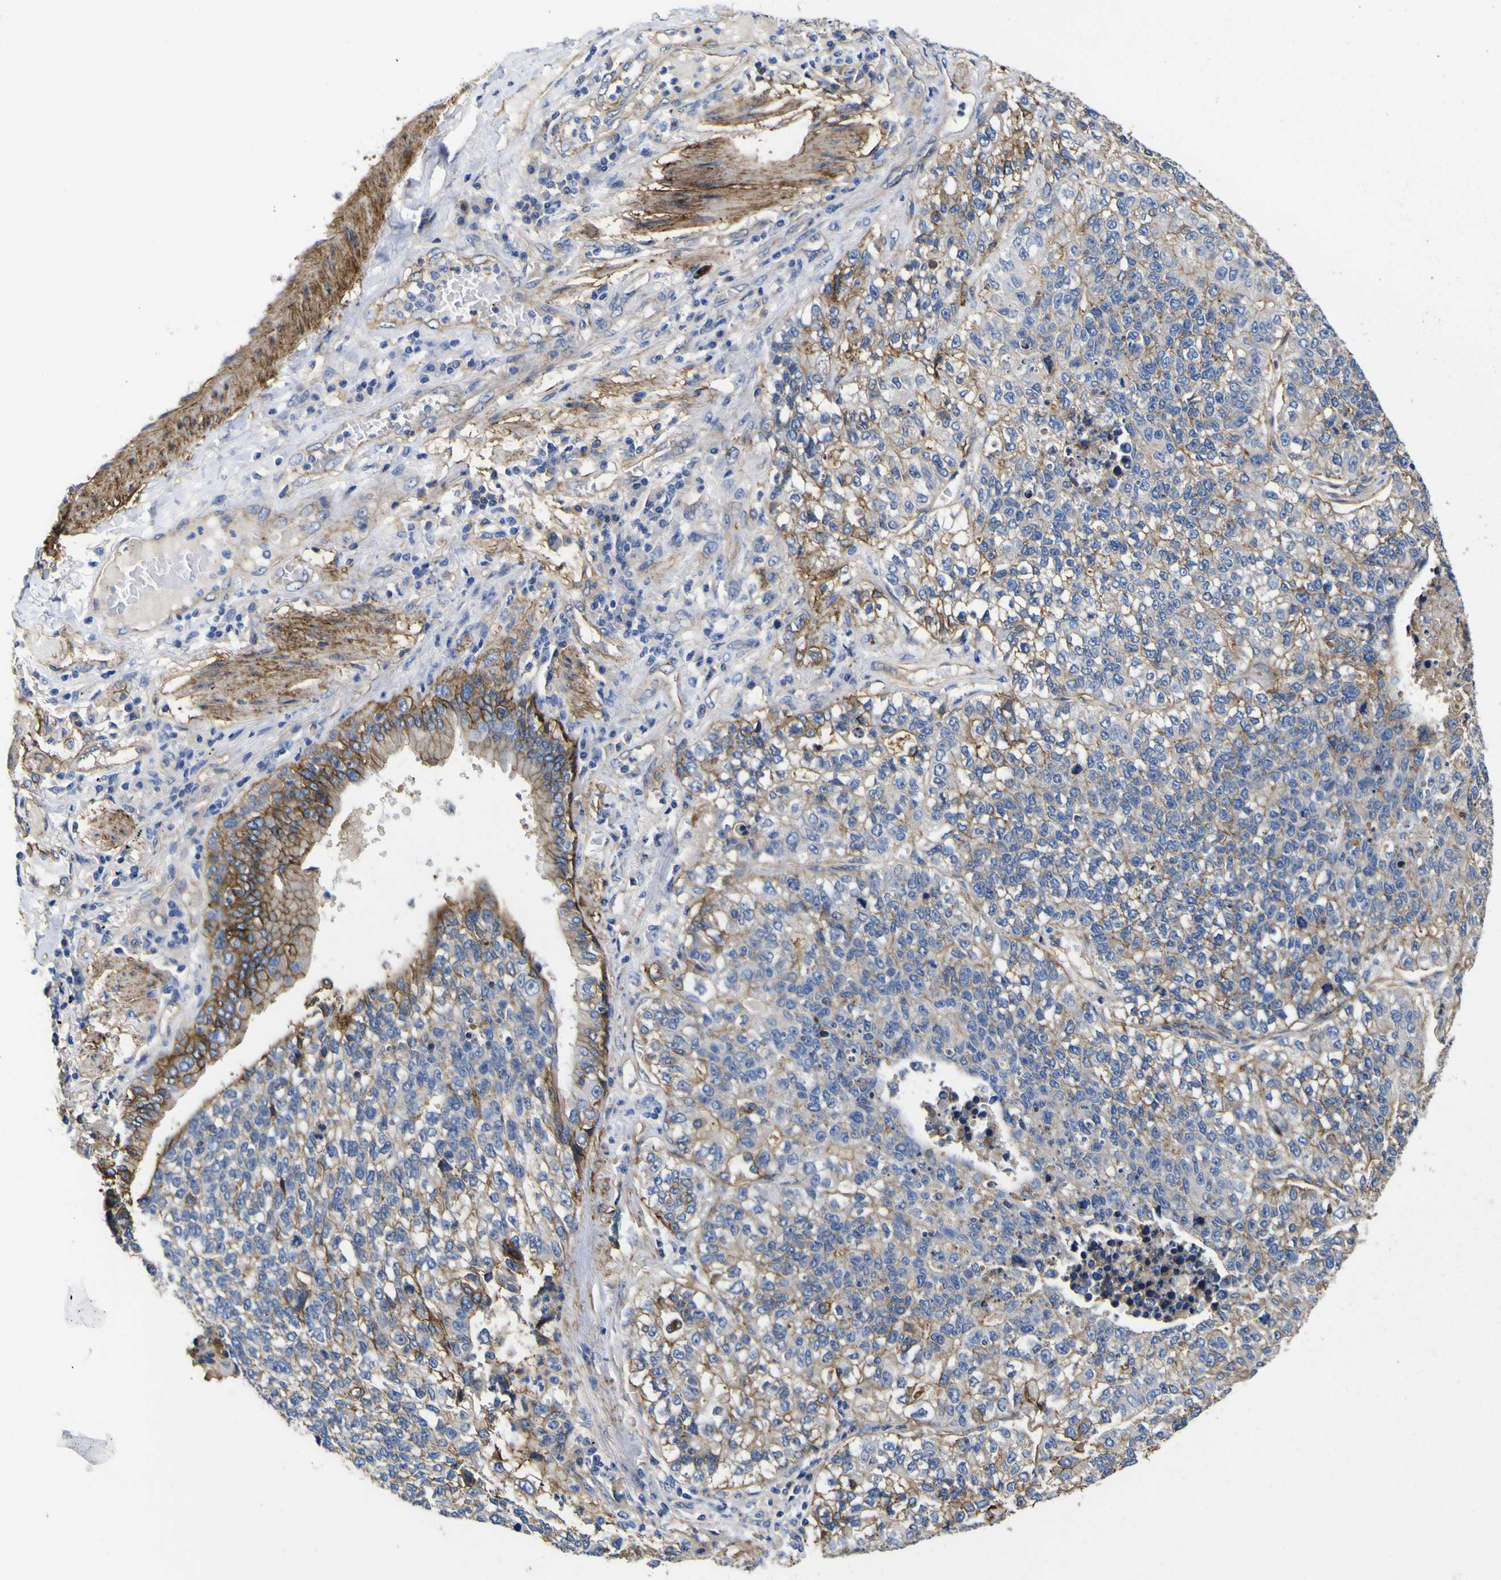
{"staining": {"intensity": "moderate", "quantity": "25%-75%", "location": "cytoplasmic/membranous"}, "tissue": "lung cancer", "cell_type": "Tumor cells", "image_type": "cancer", "snomed": [{"axis": "morphology", "description": "Adenocarcinoma, NOS"}, {"axis": "topography", "description": "Lung"}], "caption": "Brown immunohistochemical staining in lung cancer displays moderate cytoplasmic/membranous staining in about 25%-75% of tumor cells.", "gene": "CD151", "patient": {"sex": "male", "age": 49}}